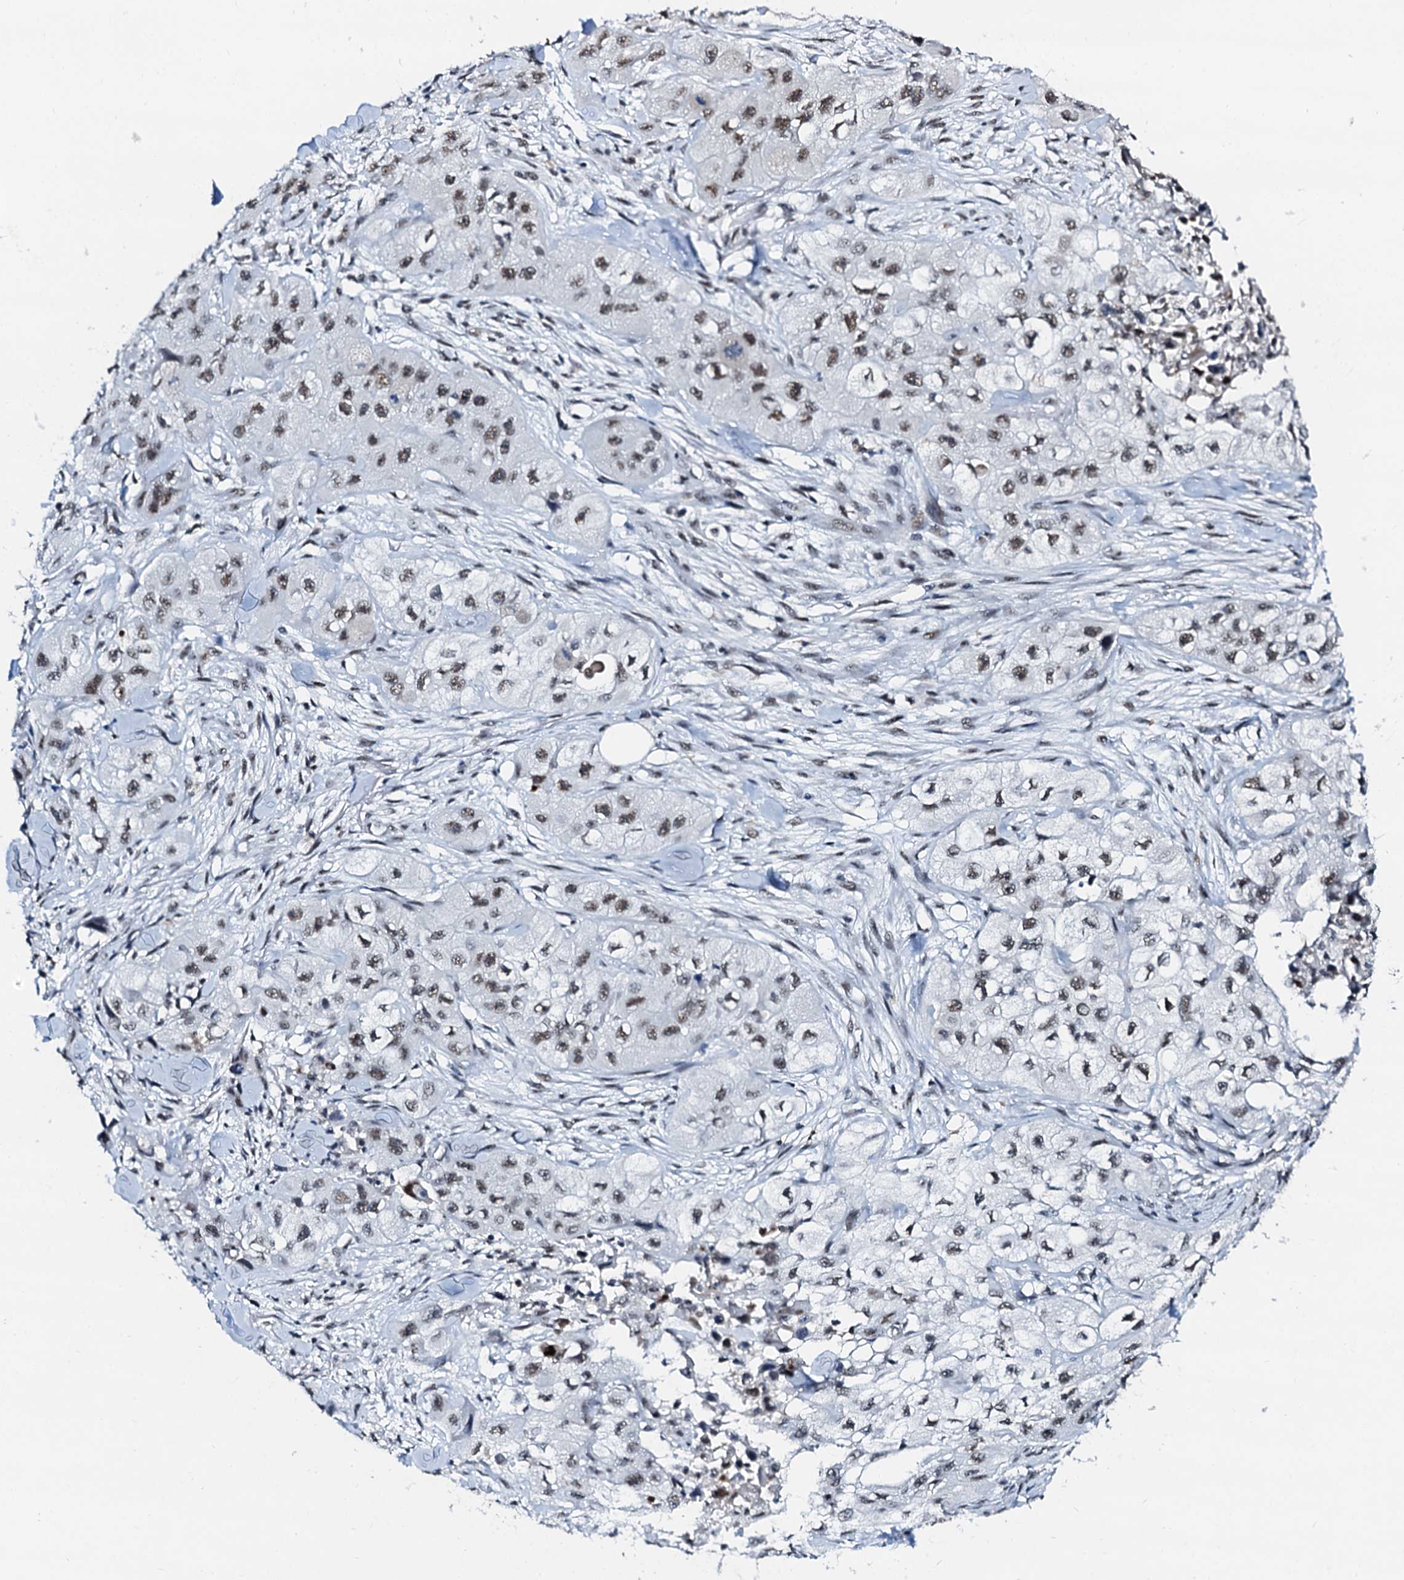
{"staining": {"intensity": "moderate", "quantity": ">75%", "location": "nuclear"}, "tissue": "skin cancer", "cell_type": "Tumor cells", "image_type": "cancer", "snomed": [{"axis": "morphology", "description": "Squamous cell carcinoma, NOS"}, {"axis": "topography", "description": "Skin"}, {"axis": "topography", "description": "Subcutis"}], "caption": "Immunohistochemical staining of human squamous cell carcinoma (skin) demonstrates medium levels of moderate nuclear protein expression in approximately >75% of tumor cells.", "gene": "SNRPD1", "patient": {"sex": "male", "age": 73}}